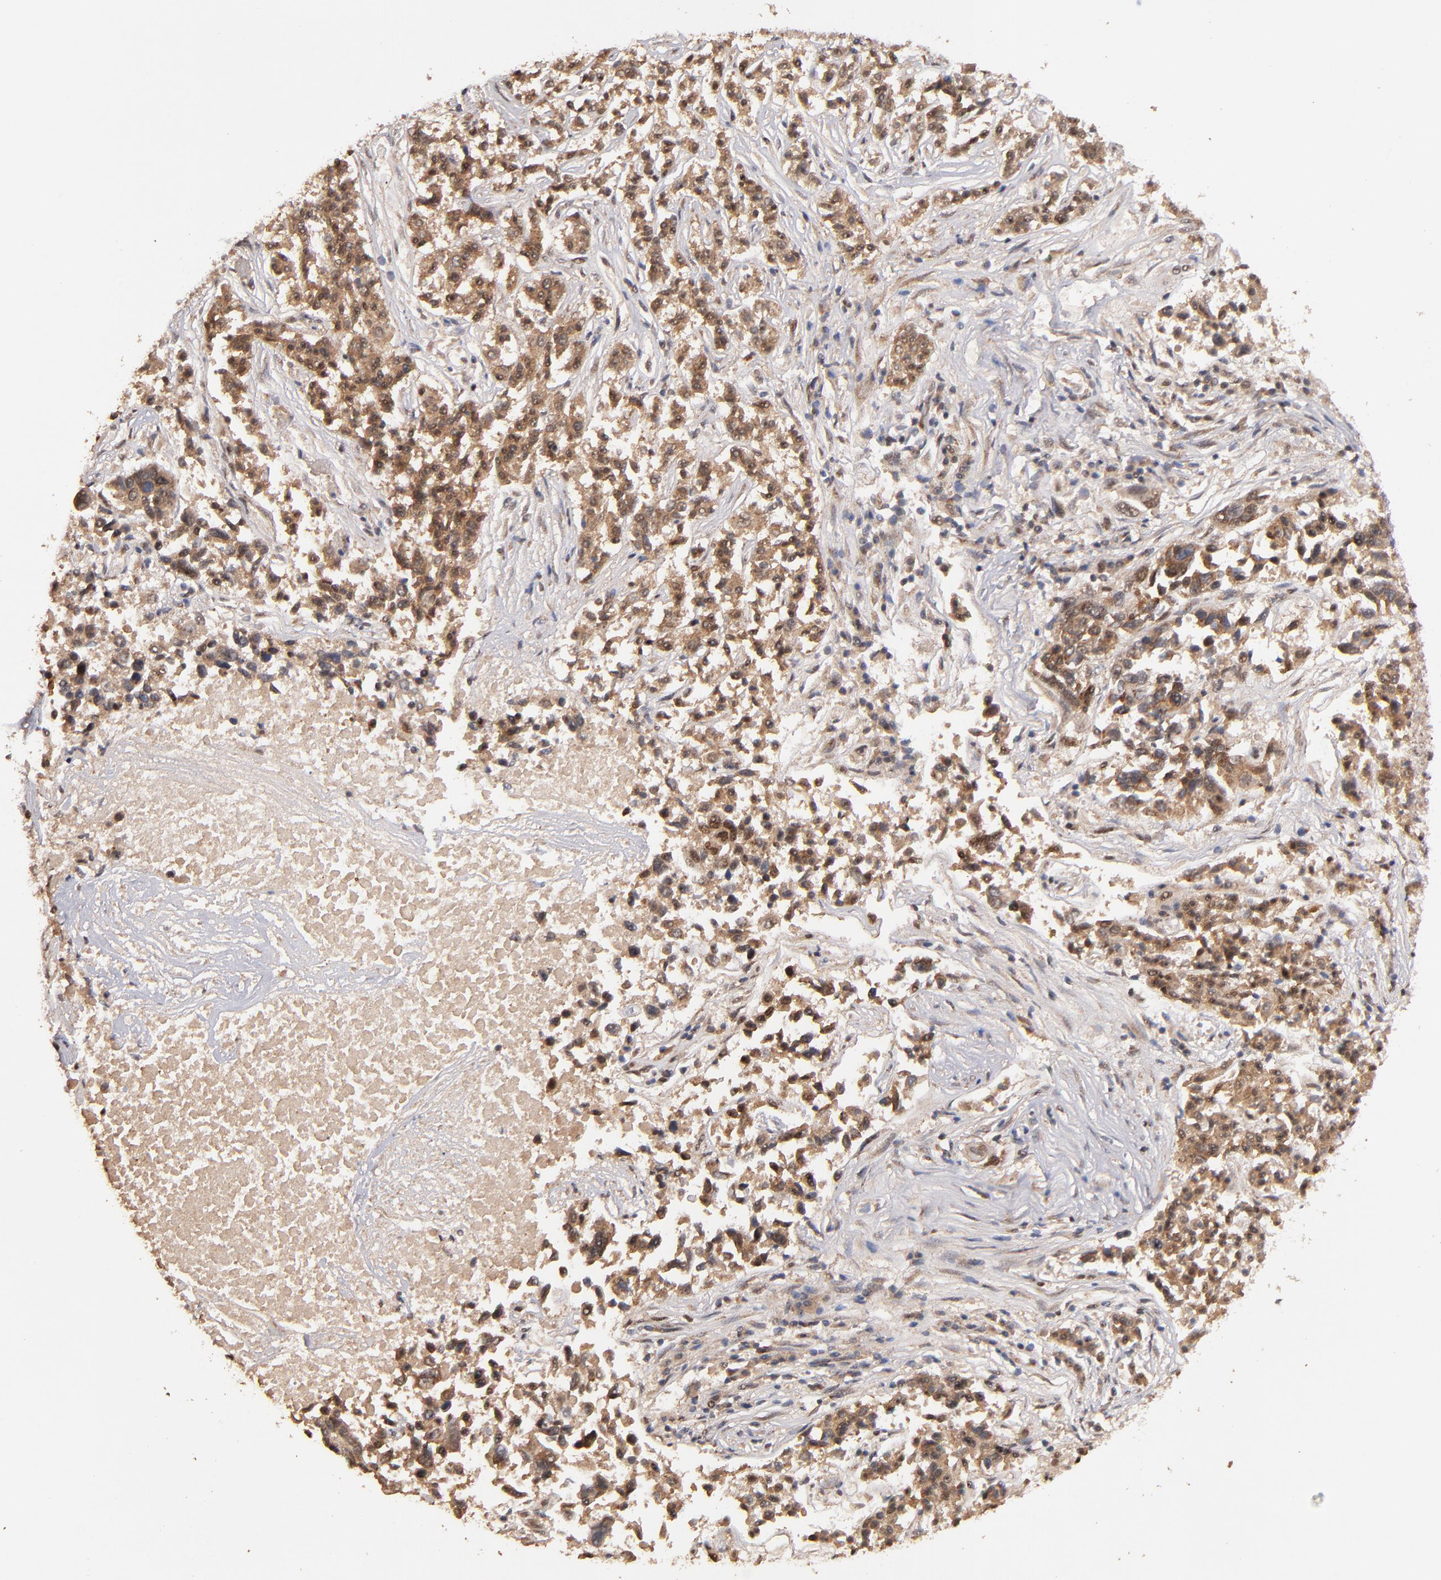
{"staining": {"intensity": "moderate", "quantity": "25%-75%", "location": "cytoplasmic/membranous,nuclear"}, "tissue": "lung cancer", "cell_type": "Tumor cells", "image_type": "cancer", "snomed": [{"axis": "morphology", "description": "Adenocarcinoma, NOS"}, {"axis": "topography", "description": "Lung"}], "caption": "Moderate cytoplasmic/membranous and nuclear protein expression is present in approximately 25%-75% of tumor cells in lung cancer (adenocarcinoma). The protein is stained brown, and the nuclei are stained in blue (DAB (3,3'-diaminobenzidine) IHC with brightfield microscopy, high magnification).", "gene": "EAPP", "patient": {"sex": "male", "age": 84}}